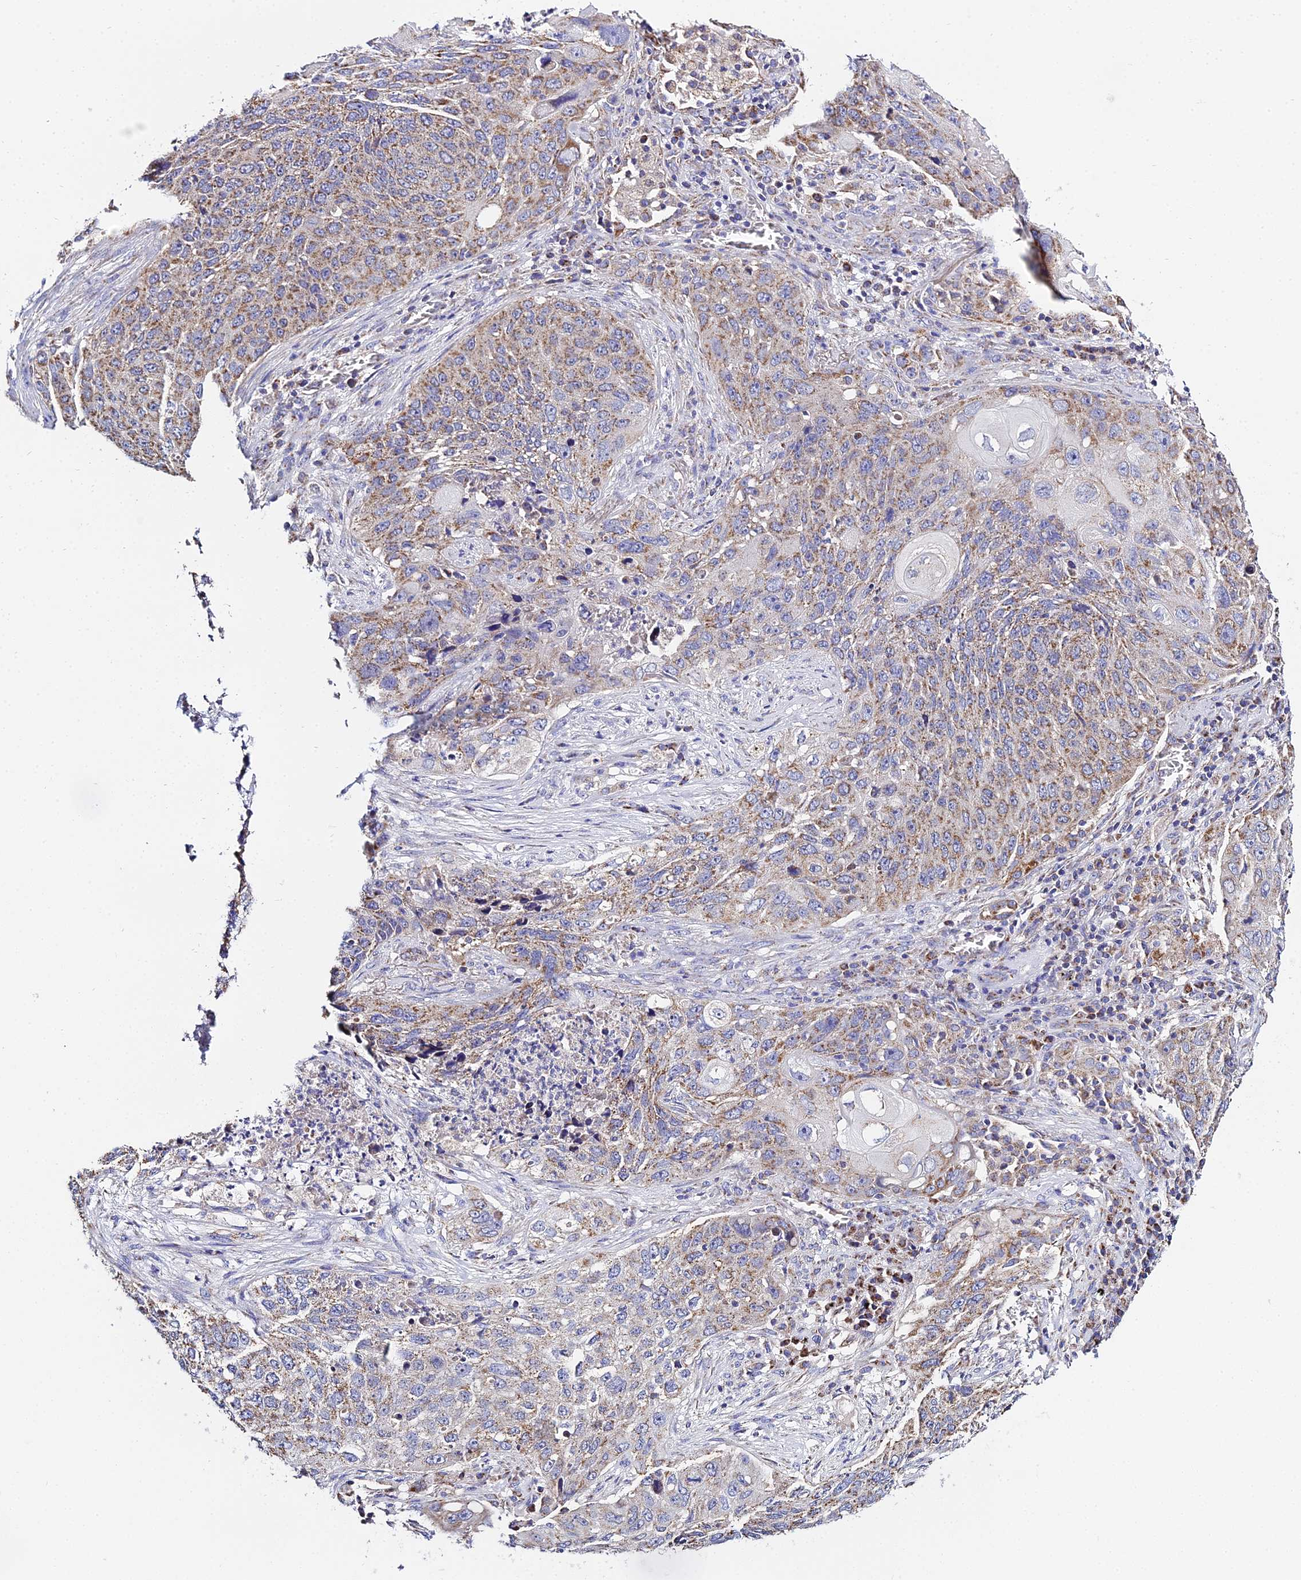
{"staining": {"intensity": "weak", "quantity": ">75%", "location": "cytoplasmic/membranous"}, "tissue": "lung cancer", "cell_type": "Tumor cells", "image_type": "cancer", "snomed": [{"axis": "morphology", "description": "Squamous cell carcinoma, NOS"}, {"axis": "topography", "description": "Lung"}], "caption": "The photomicrograph reveals immunohistochemical staining of lung squamous cell carcinoma. There is weak cytoplasmic/membranous staining is present in about >75% of tumor cells.", "gene": "TYW5", "patient": {"sex": "female", "age": 63}}